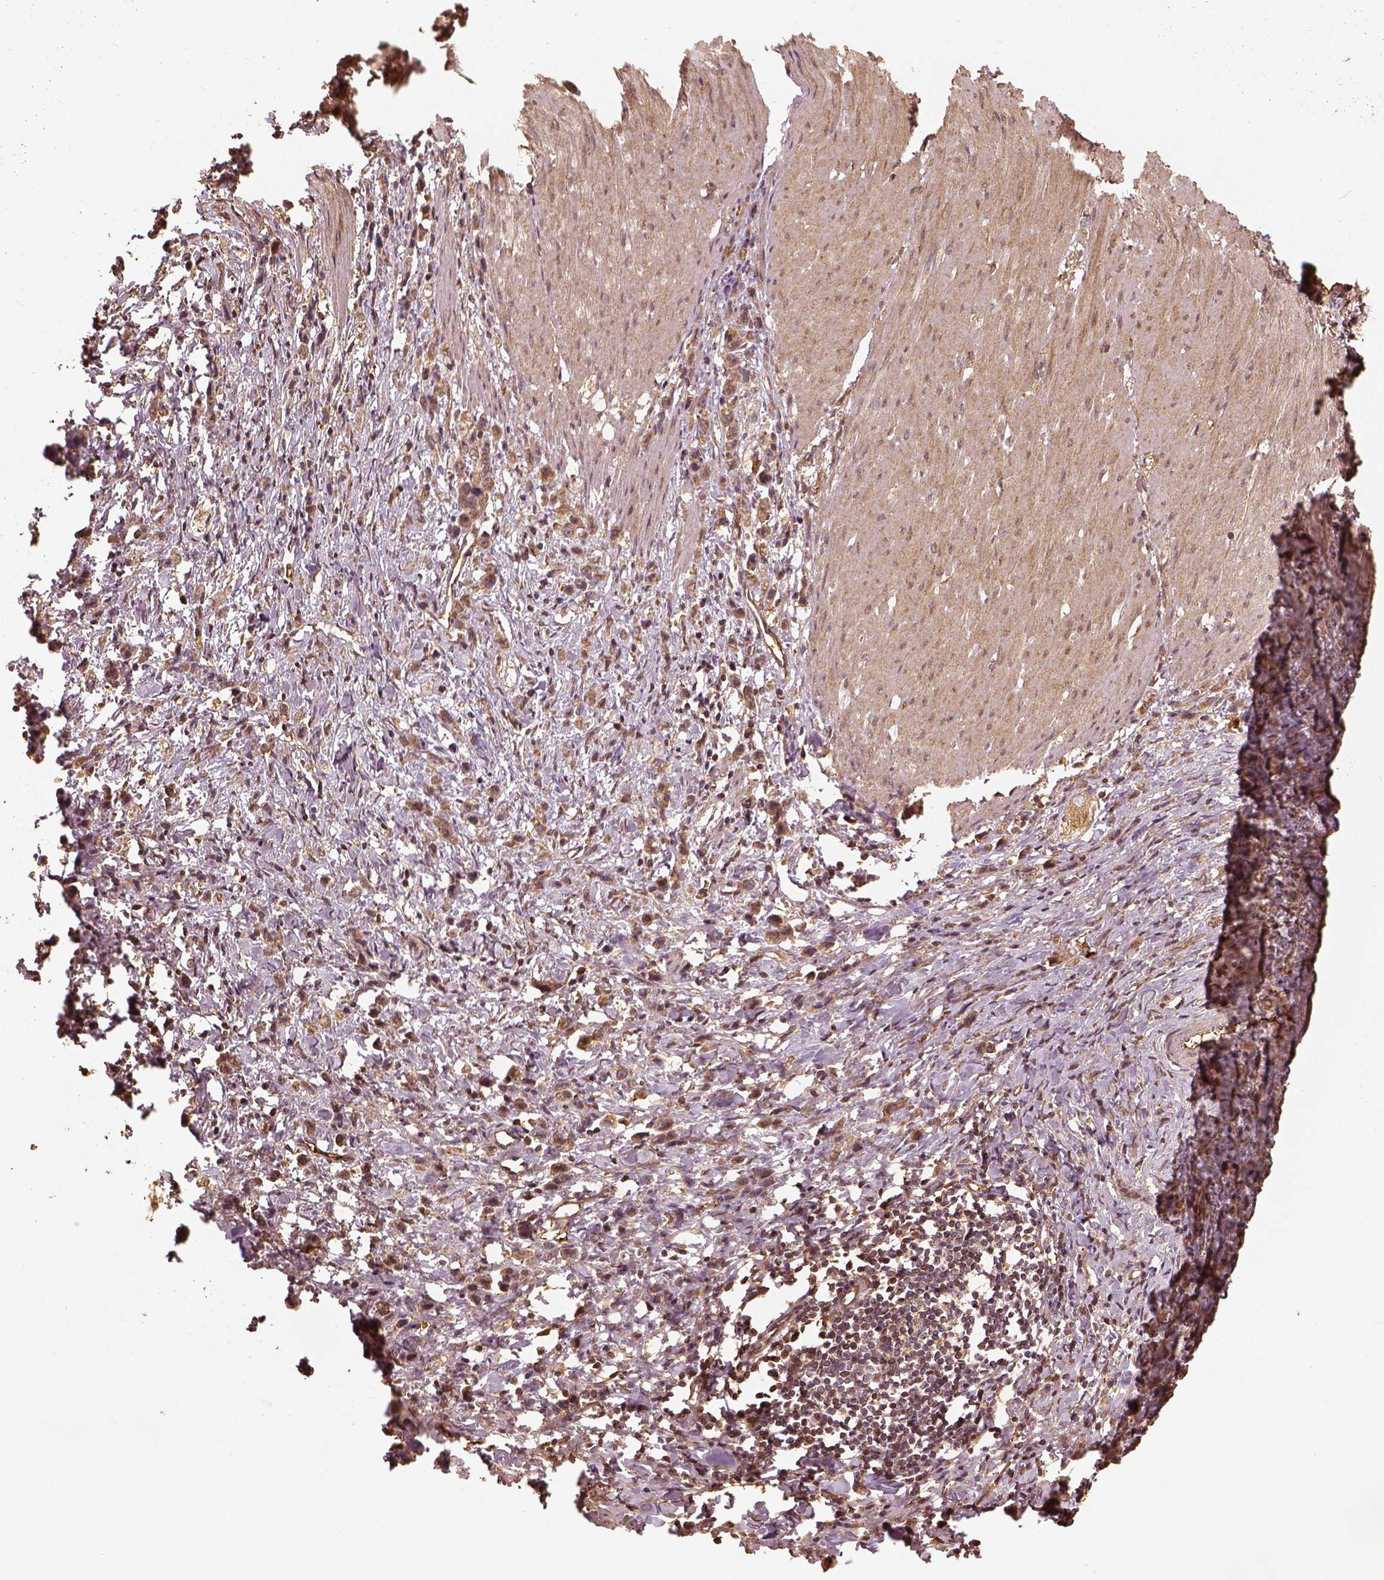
{"staining": {"intensity": "moderate", "quantity": ">75%", "location": "cytoplasmic/membranous"}, "tissue": "stomach cancer", "cell_type": "Tumor cells", "image_type": "cancer", "snomed": [{"axis": "morphology", "description": "Adenocarcinoma, NOS"}, {"axis": "topography", "description": "Stomach"}], "caption": "Tumor cells show moderate cytoplasmic/membranous expression in approximately >75% of cells in adenocarcinoma (stomach).", "gene": "VEGFA", "patient": {"sex": "male", "age": 47}}